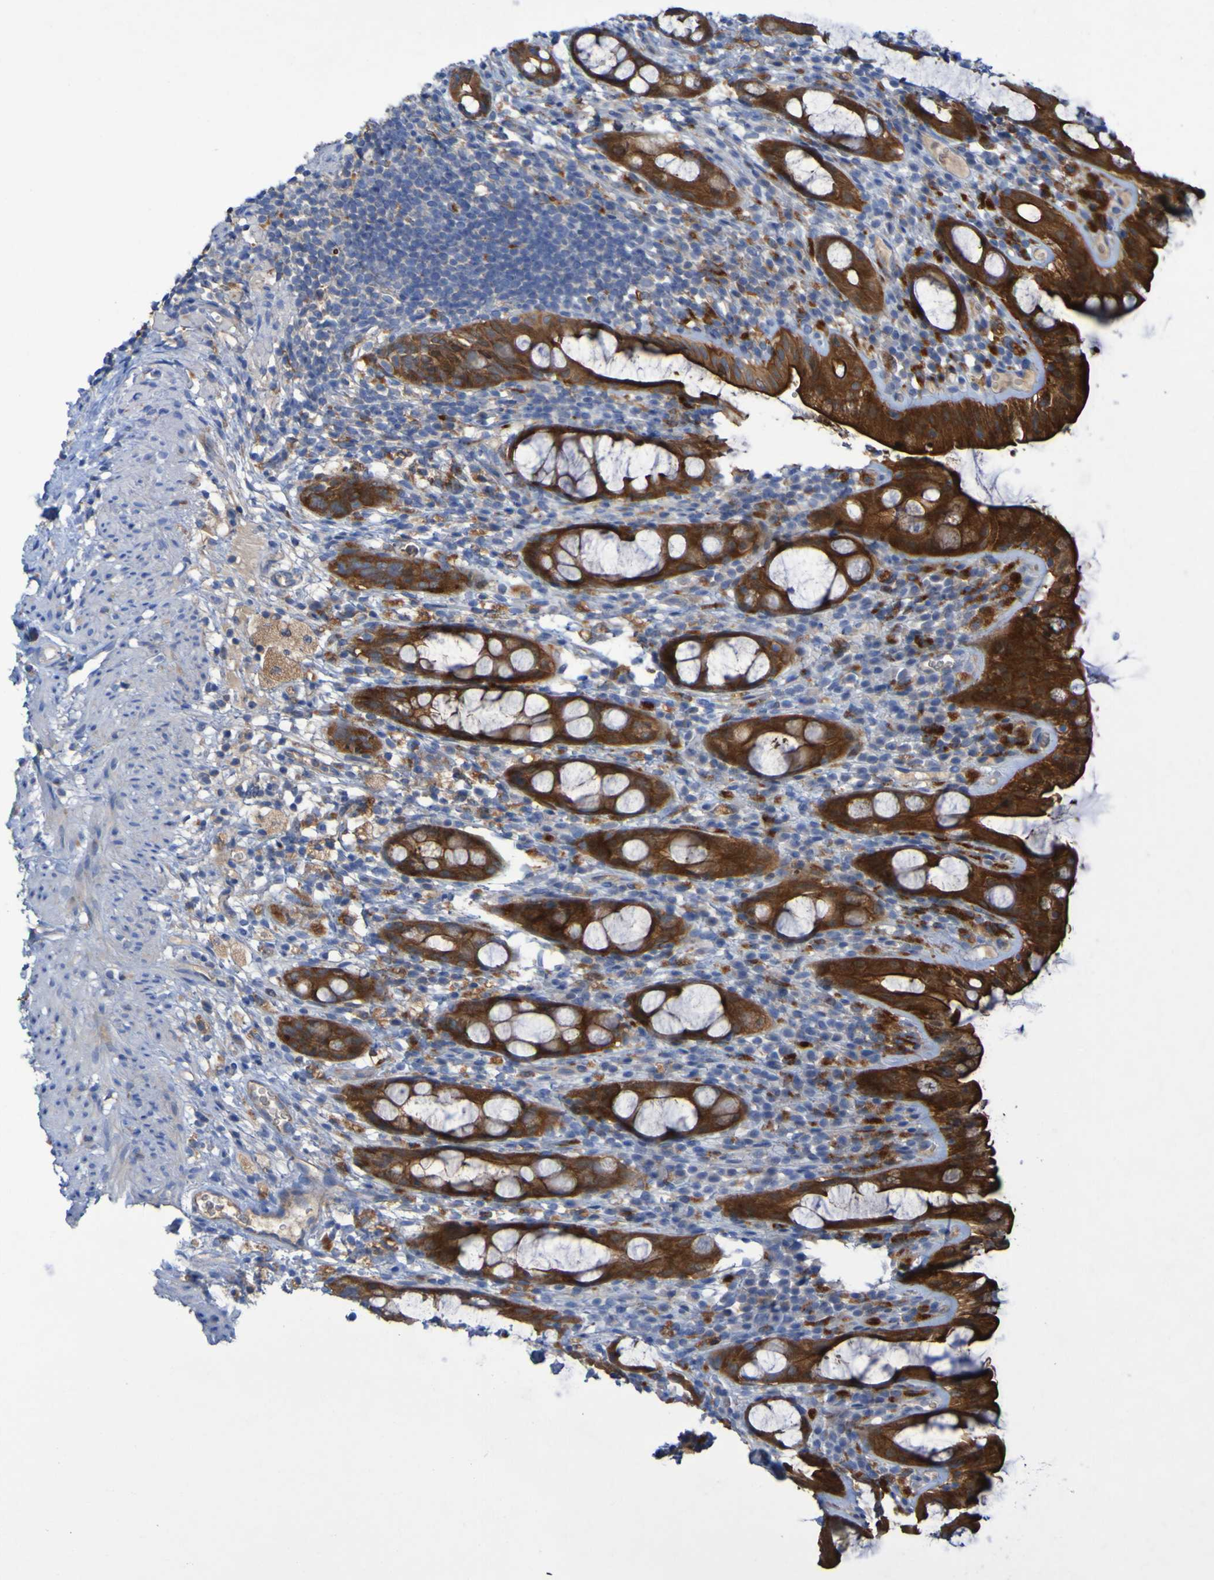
{"staining": {"intensity": "strong", "quantity": ">75%", "location": "cytoplasmic/membranous"}, "tissue": "rectum", "cell_type": "Glandular cells", "image_type": "normal", "snomed": [{"axis": "morphology", "description": "Normal tissue, NOS"}, {"axis": "topography", "description": "Rectum"}], "caption": "Immunohistochemical staining of benign human rectum reveals high levels of strong cytoplasmic/membranous staining in approximately >75% of glandular cells.", "gene": "ARHGEF16", "patient": {"sex": "male", "age": 44}}